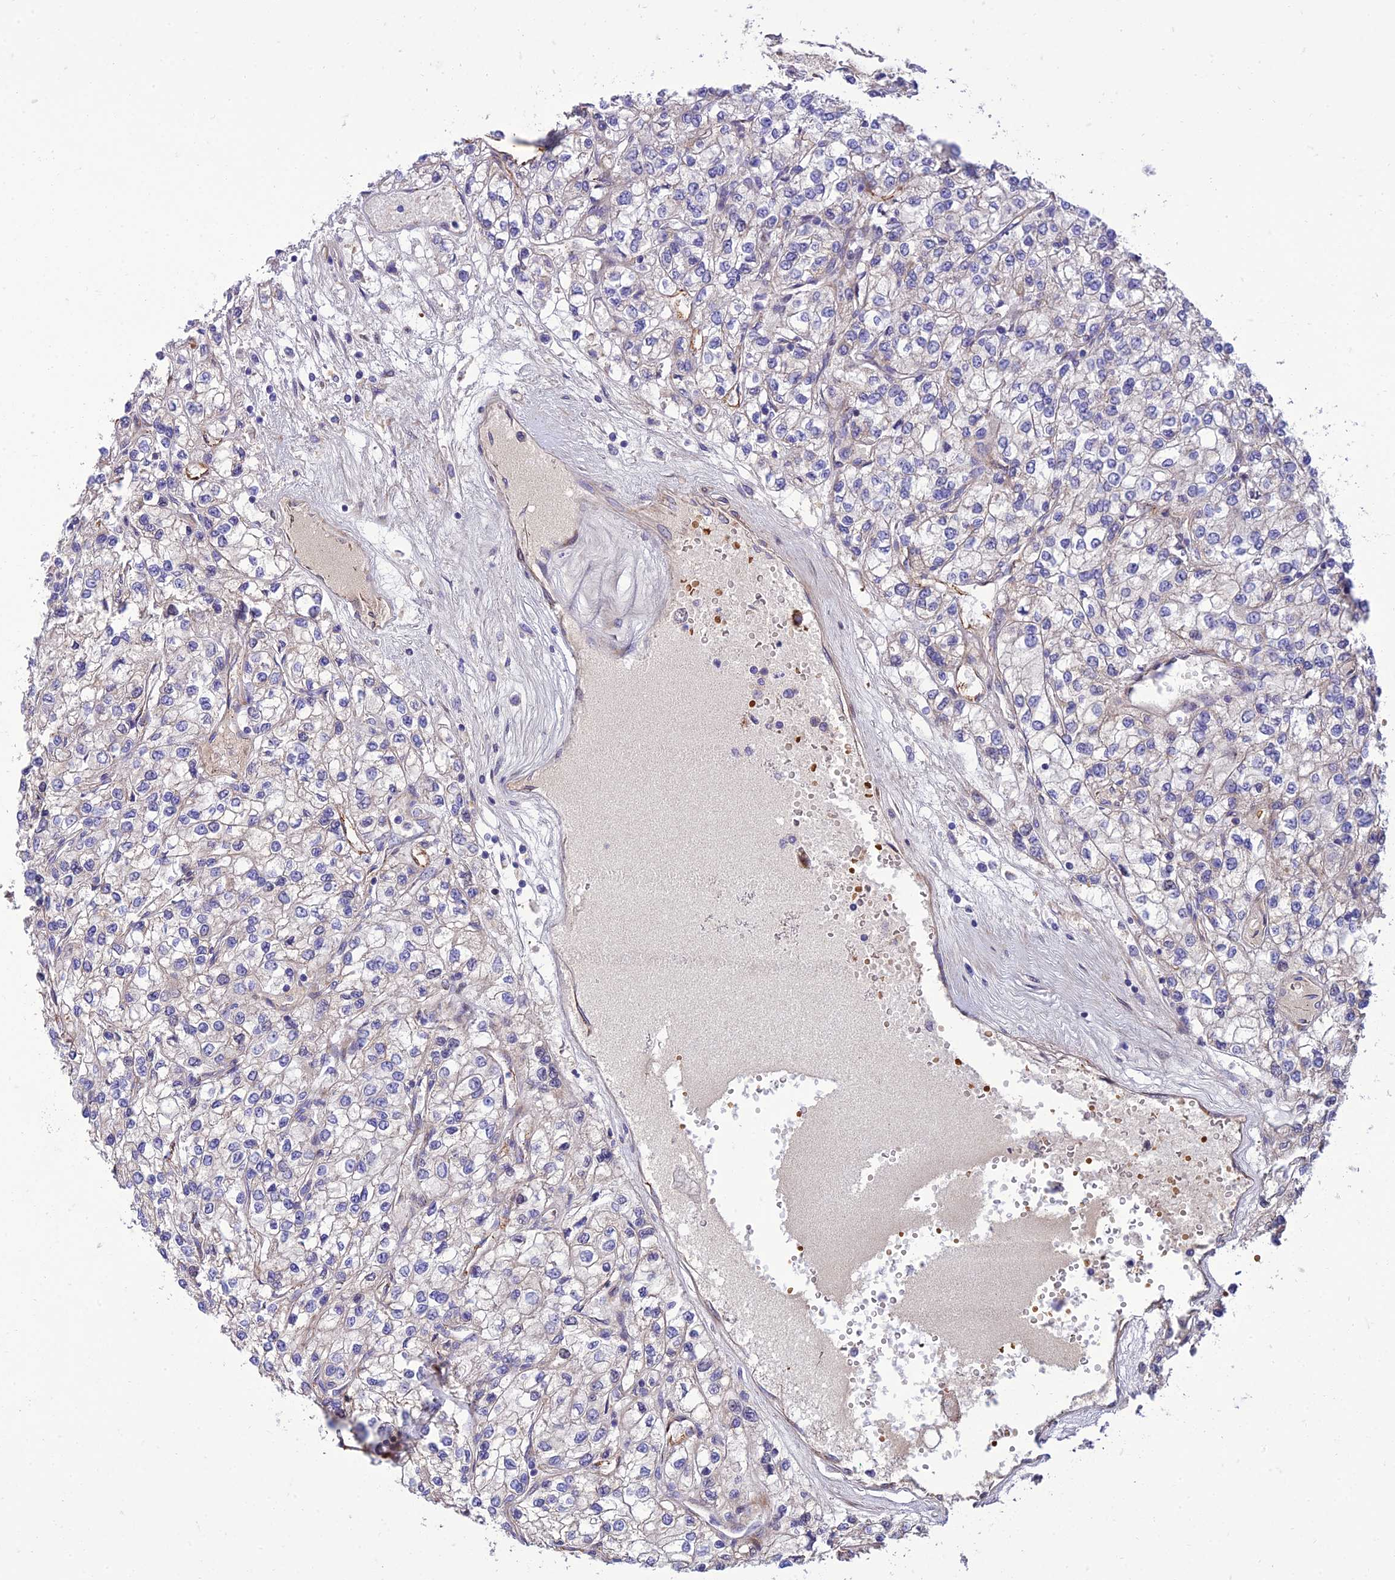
{"staining": {"intensity": "negative", "quantity": "none", "location": "none"}, "tissue": "renal cancer", "cell_type": "Tumor cells", "image_type": "cancer", "snomed": [{"axis": "morphology", "description": "Adenocarcinoma, NOS"}, {"axis": "topography", "description": "Kidney"}], "caption": "Adenocarcinoma (renal) was stained to show a protein in brown. There is no significant expression in tumor cells. (DAB IHC, high magnification).", "gene": "SEL1L3", "patient": {"sex": "male", "age": 80}}